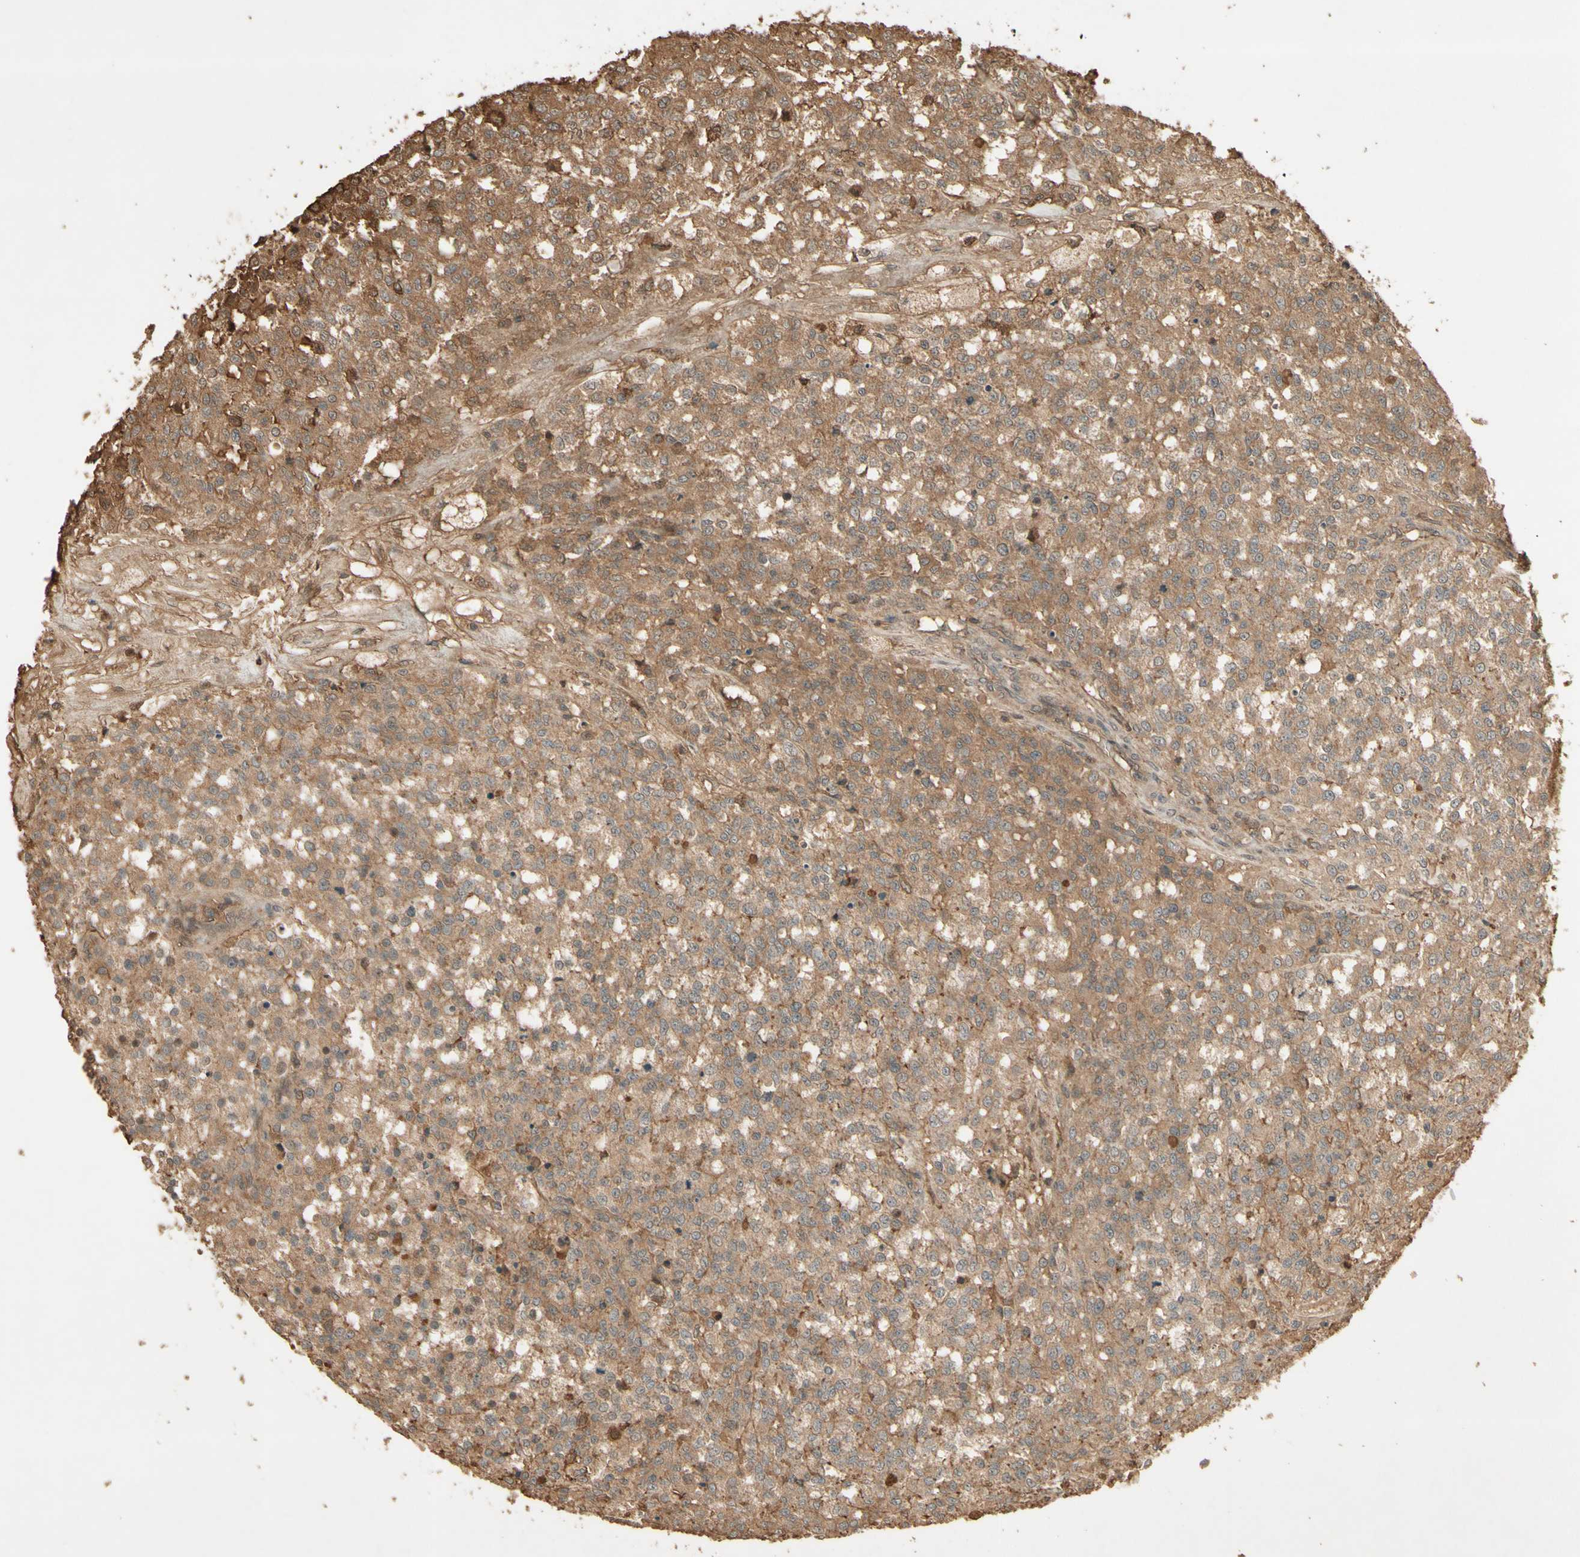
{"staining": {"intensity": "moderate", "quantity": ">75%", "location": "cytoplasmic/membranous"}, "tissue": "testis cancer", "cell_type": "Tumor cells", "image_type": "cancer", "snomed": [{"axis": "morphology", "description": "Seminoma, NOS"}, {"axis": "topography", "description": "Testis"}], "caption": "Seminoma (testis) tissue demonstrates moderate cytoplasmic/membranous positivity in approximately >75% of tumor cells, visualized by immunohistochemistry.", "gene": "SMAD9", "patient": {"sex": "male", "age": 59}}